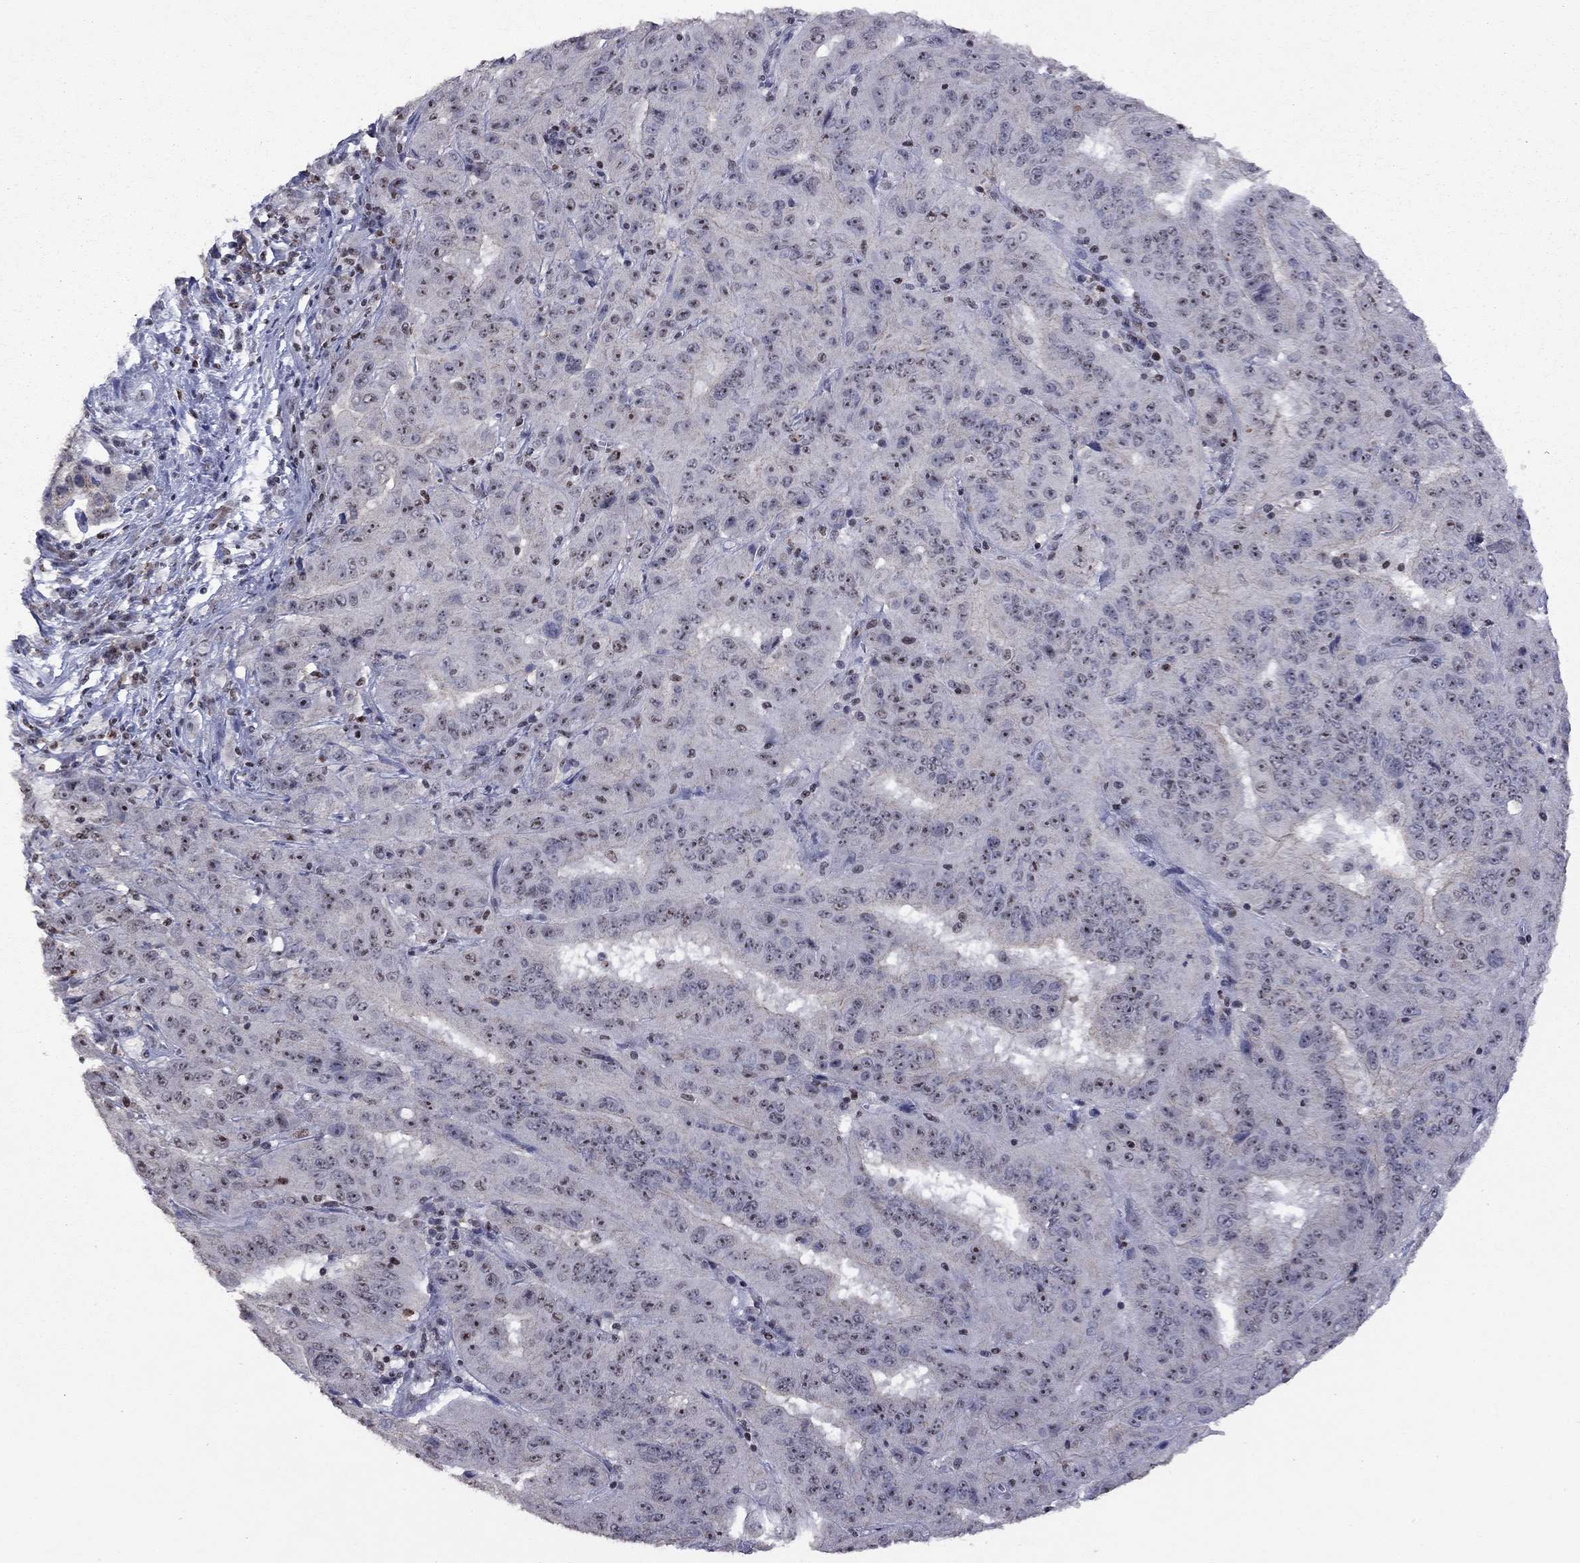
{"staining": {"intensity": "negative", "quantity": "none", "location": "none"}, "tissue": "pancreatic cancer", "cell_type": "Tumor cells", "image_type": "cancer", "snomed": [{"axis": "morphology", "description": "Adenocarcinoma, NOS"}, {"axis": "topography", "description": "Pancreas"}], "caption": "There is no significant positivity in tumor cells of adenocarcinoma (pancreatic).", "gene": "SPOUT1", "patient": {"sex": "male", "age": 63}}